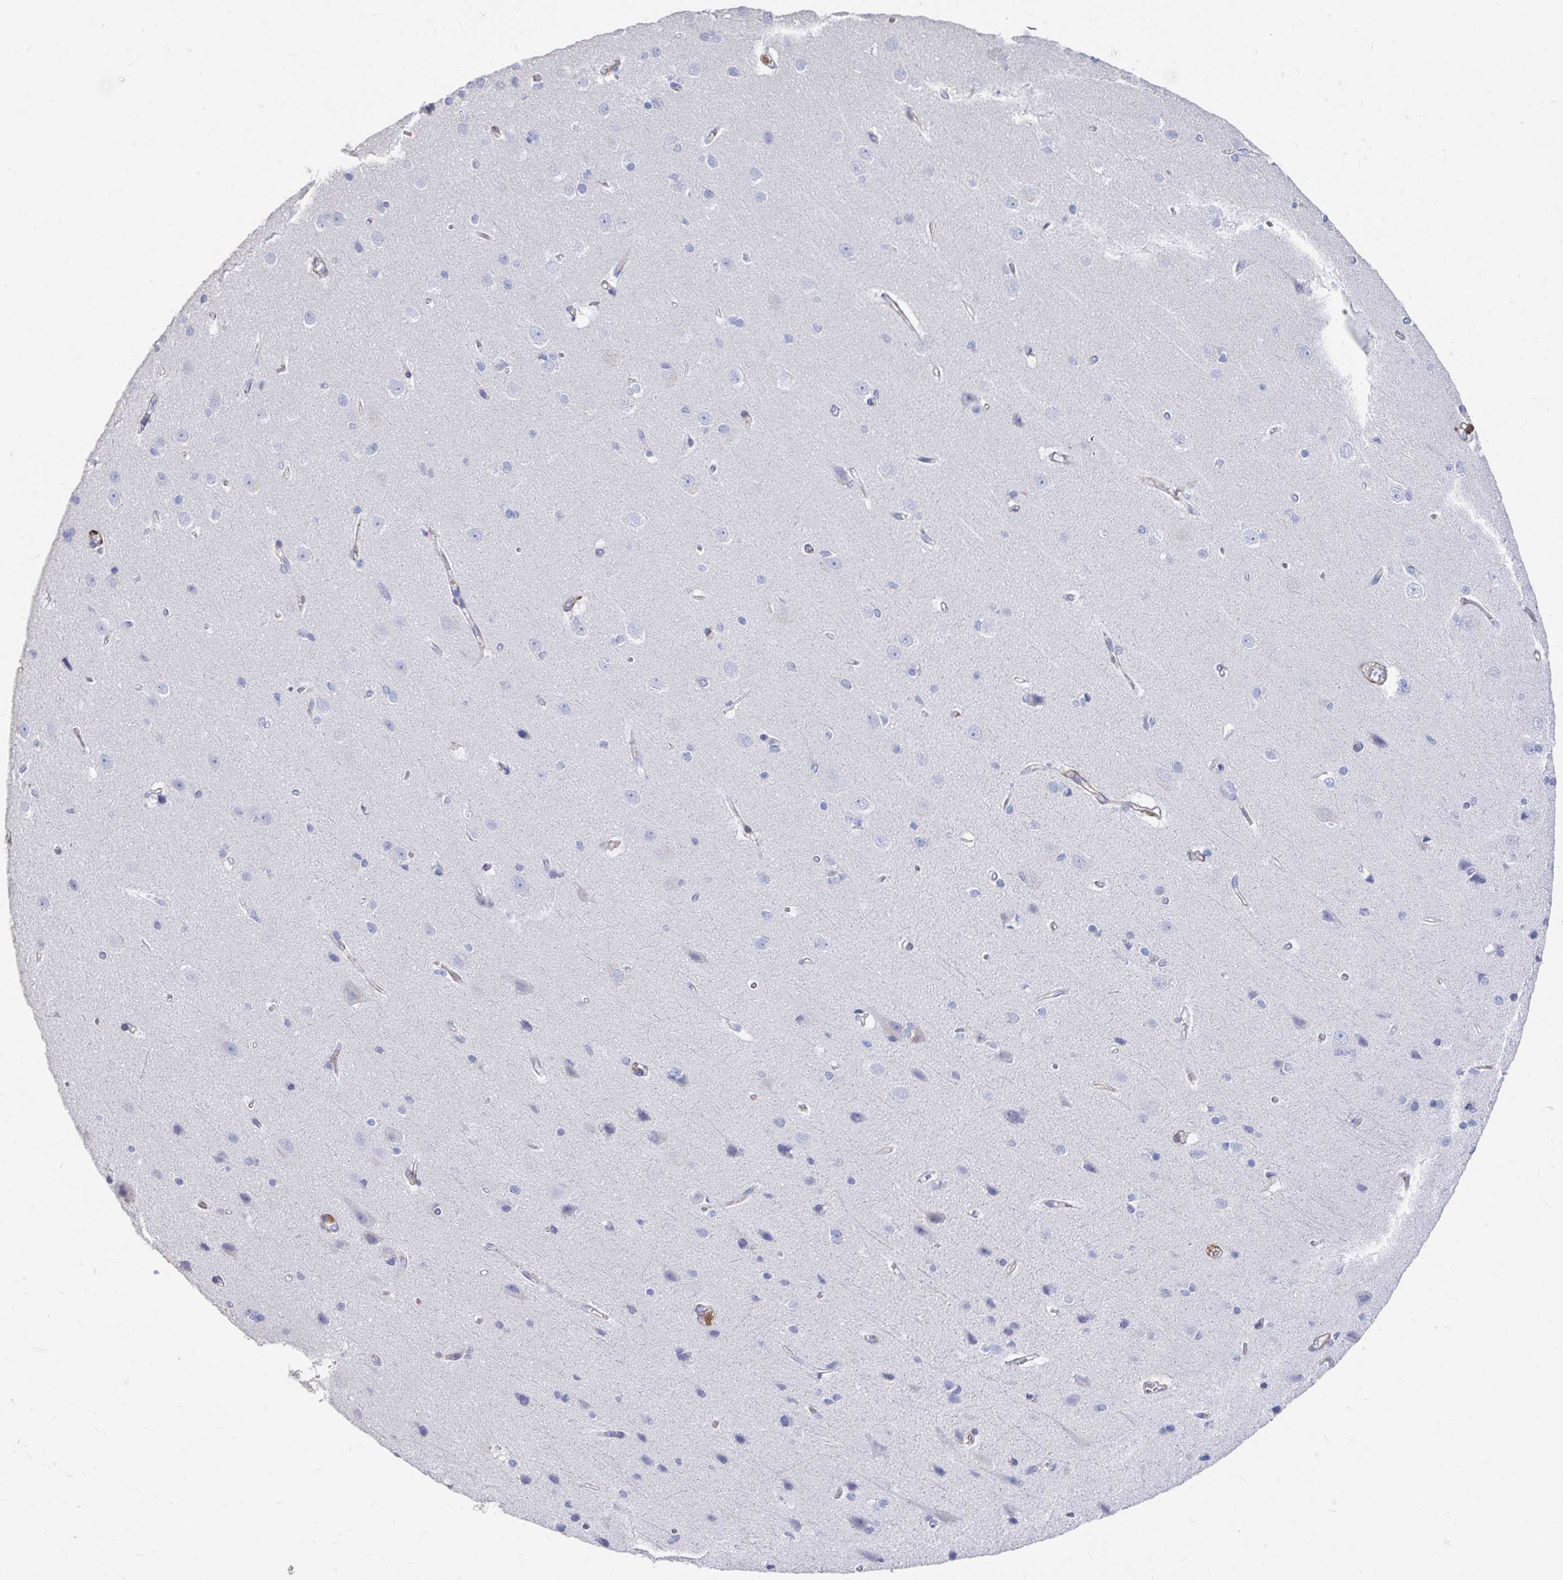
{"staining": {"intensity": "negative", "quantity": "none", "location": "none"}, "tissue": "cerebral cortex", "cell_type": "Endothelial cells", "image_type": "normal", "snomed": [{"axis": "morphology", "description": "Normal tissue, NOS"}, {"axis": "topography", "description": "Cerebral cortex"}], "caption": "IHC of benign cerebral cortex displays no positivity in endothelial cells. The staining was performed using DAB to visualize the protein expression in brown, while the nuclei were stained in blue with hematoxylin (Magnification: 20x).", "gene": "LAMC3", "patient": {"sex": "male", "age": 37}}